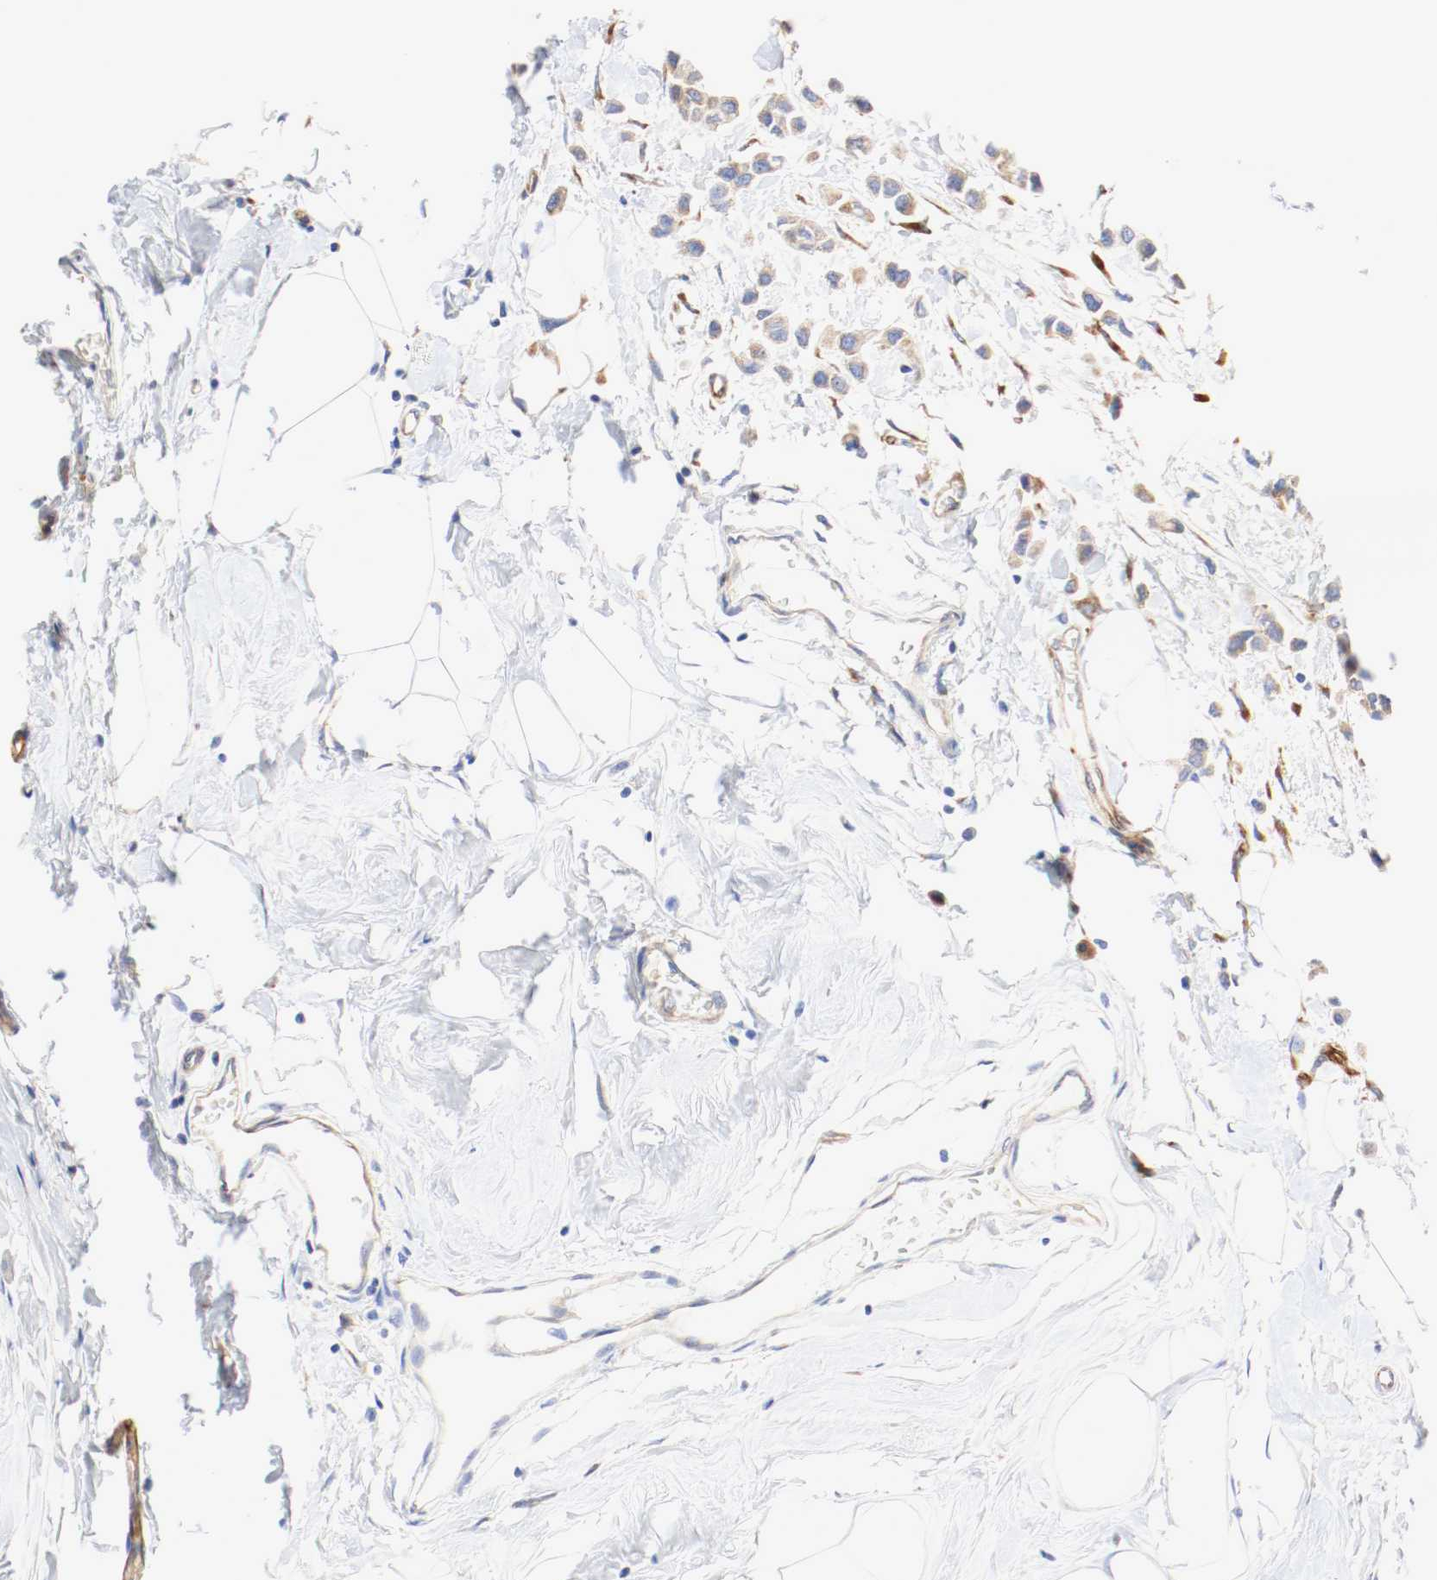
{"staining": {"intensity": "moderate", "quantity": ">75%", "location": "cytoplasmic/membranous"}, "tissue": "breast cancer", "cell_type": "Tumor cells", "image_type": "cancer", "snomed": [{"axis": "morphology", "description": "Lobular carcinoma"}, {"axis": "topography", "description": "Breast"}], "caption": "There is medium levels of moderate cytoplasmic/membranous positivity in tumor cells of lobular carcinoma (breast), as demonstrated by immunohistochemical staining (brown color).", "gene": "GIT1", "patient": {"sex": "female", "age": 51}}